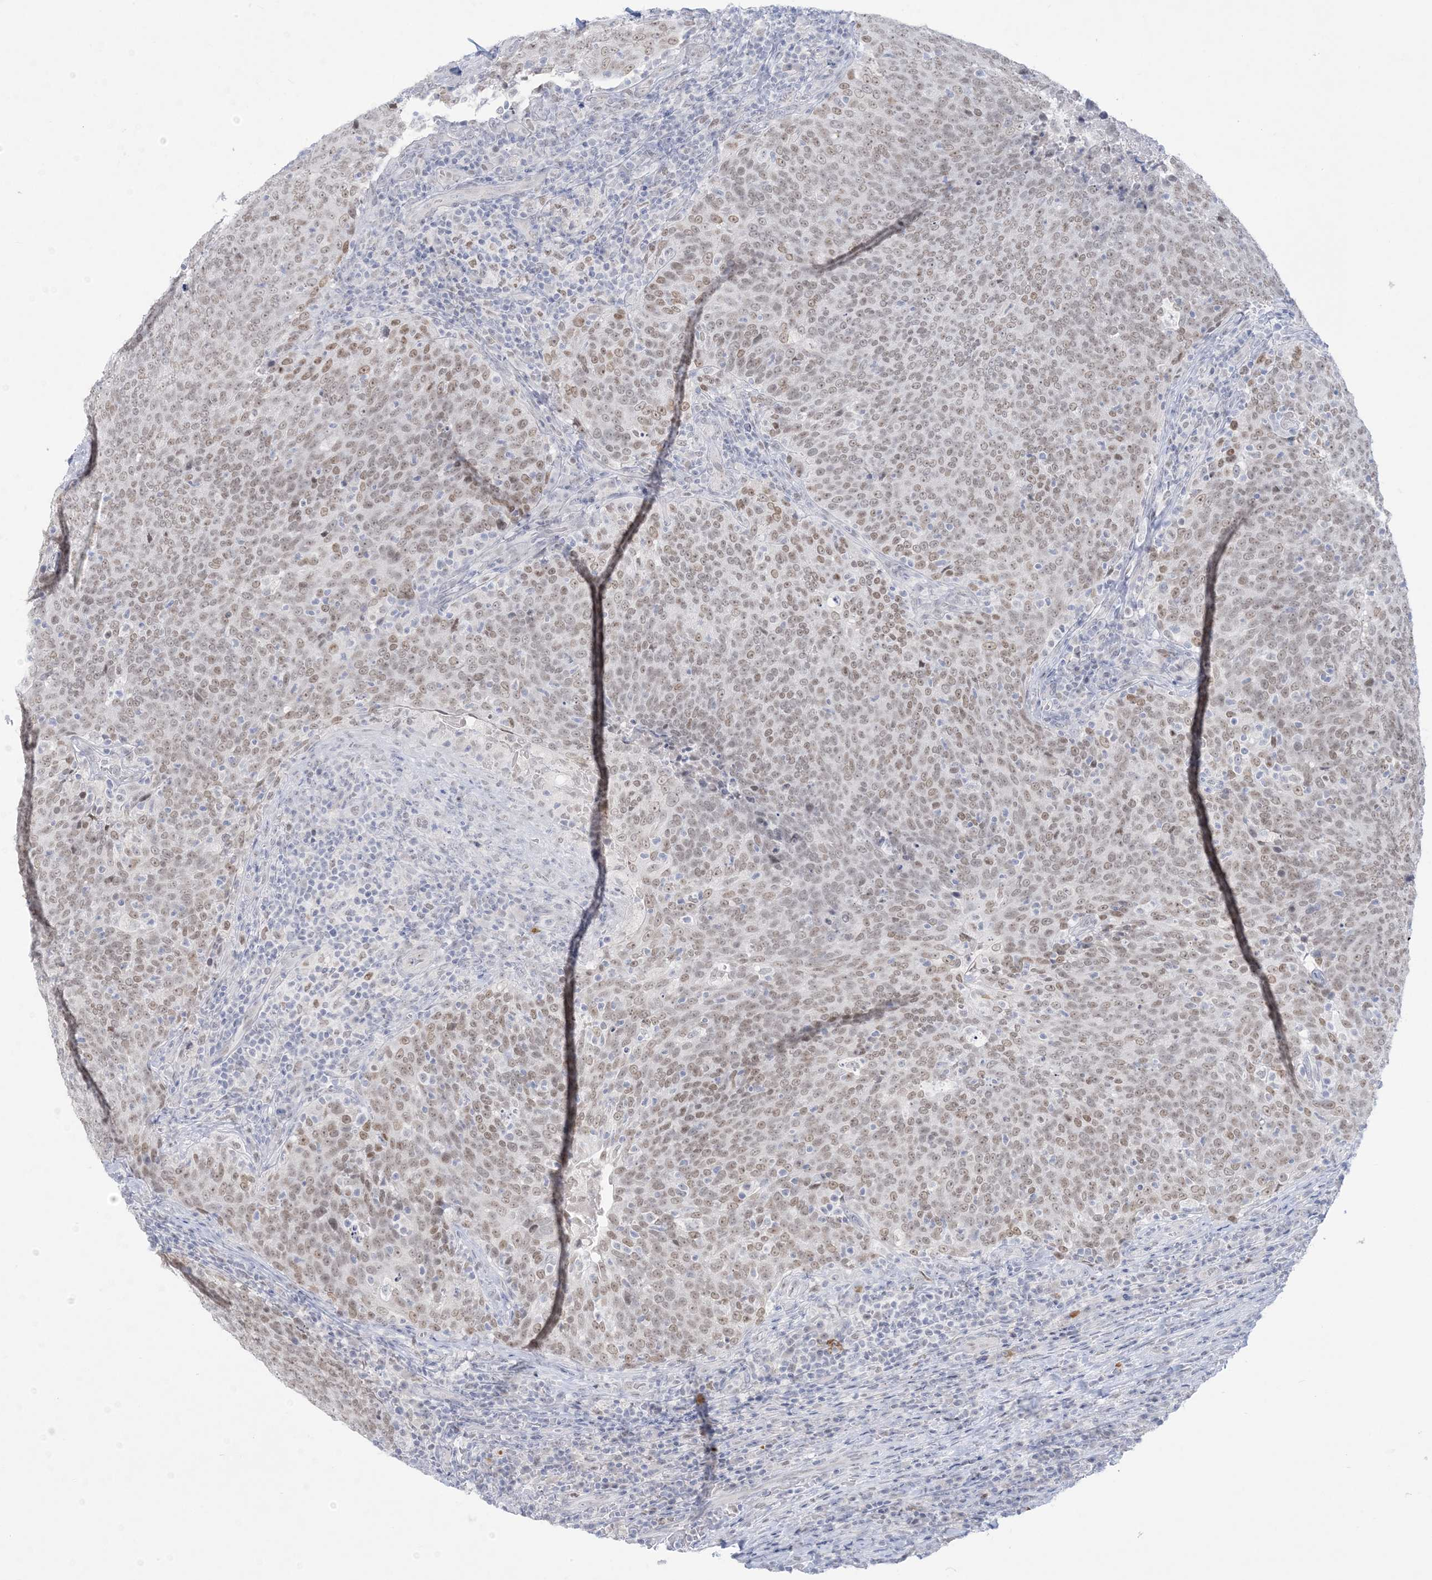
{"staining": {"intensity": "weak", "quantity": ">75%", "location": "nuclear"}, "tissue": "head and neck cancer", "cell_type": "Tumor cells", "image_type": "cancer", "snomed": [{"axis": "morphology", "description": "Squamous cell carcinoma, NOS"}, {"axis": "morphology", "description": "Squamous cell carcinoma, metastatic, NOS"}, {"axis": "topography", "description": "Lymph node"}, {"axis": "topography", "description": "Head-Neck"}], "caption": "Tumor cells exhibit weak nuclear expression in about >75% of cells in head and neck cancer (squamous cell carcinoma). (IHC, brightfield microscopy, high magnification).", "gene": "HOMEZ", "patient": {"sex": "male", "age": 62}}